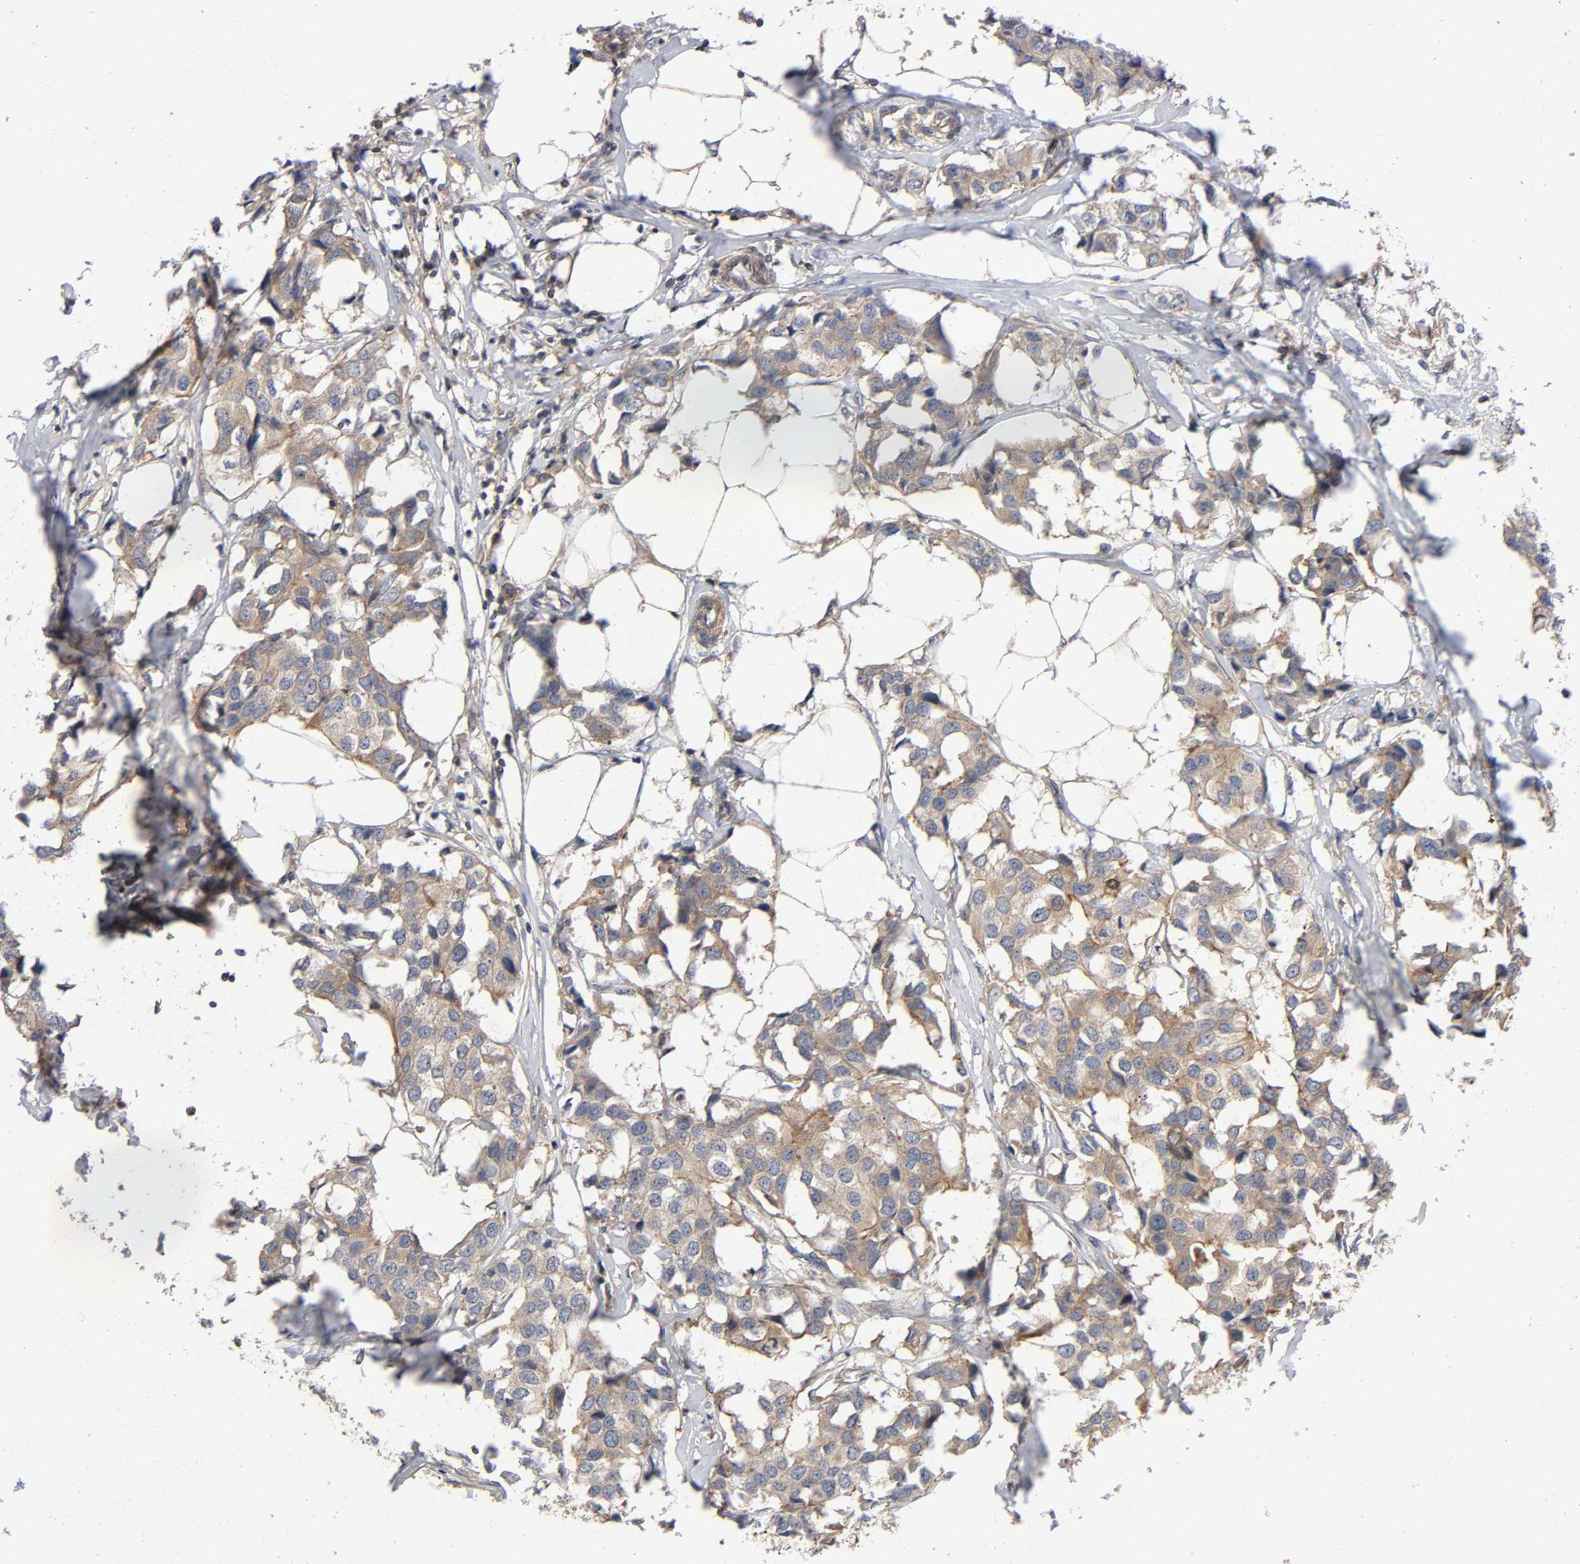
{"staining": {"intensity": "weak", "quantity": ">75%", "location": "cytoplasmic/membranous"}, "tissue": "breast cancer", "cell_type": "Tumor cells", "image_type": "cancer", "snomed": [{"axis": "morphology", "description": "Duct carcinoma"}, {"axis": "topography", "description": "Breast"}], "caption": "Infiltrating ductal carcinoma (breast) stained for a protein shows weak cytoplasmic/membranous positivity in tumor cells.", "gene": "LAMTOR2", "patient": {"sex": "female", "age": 80}}